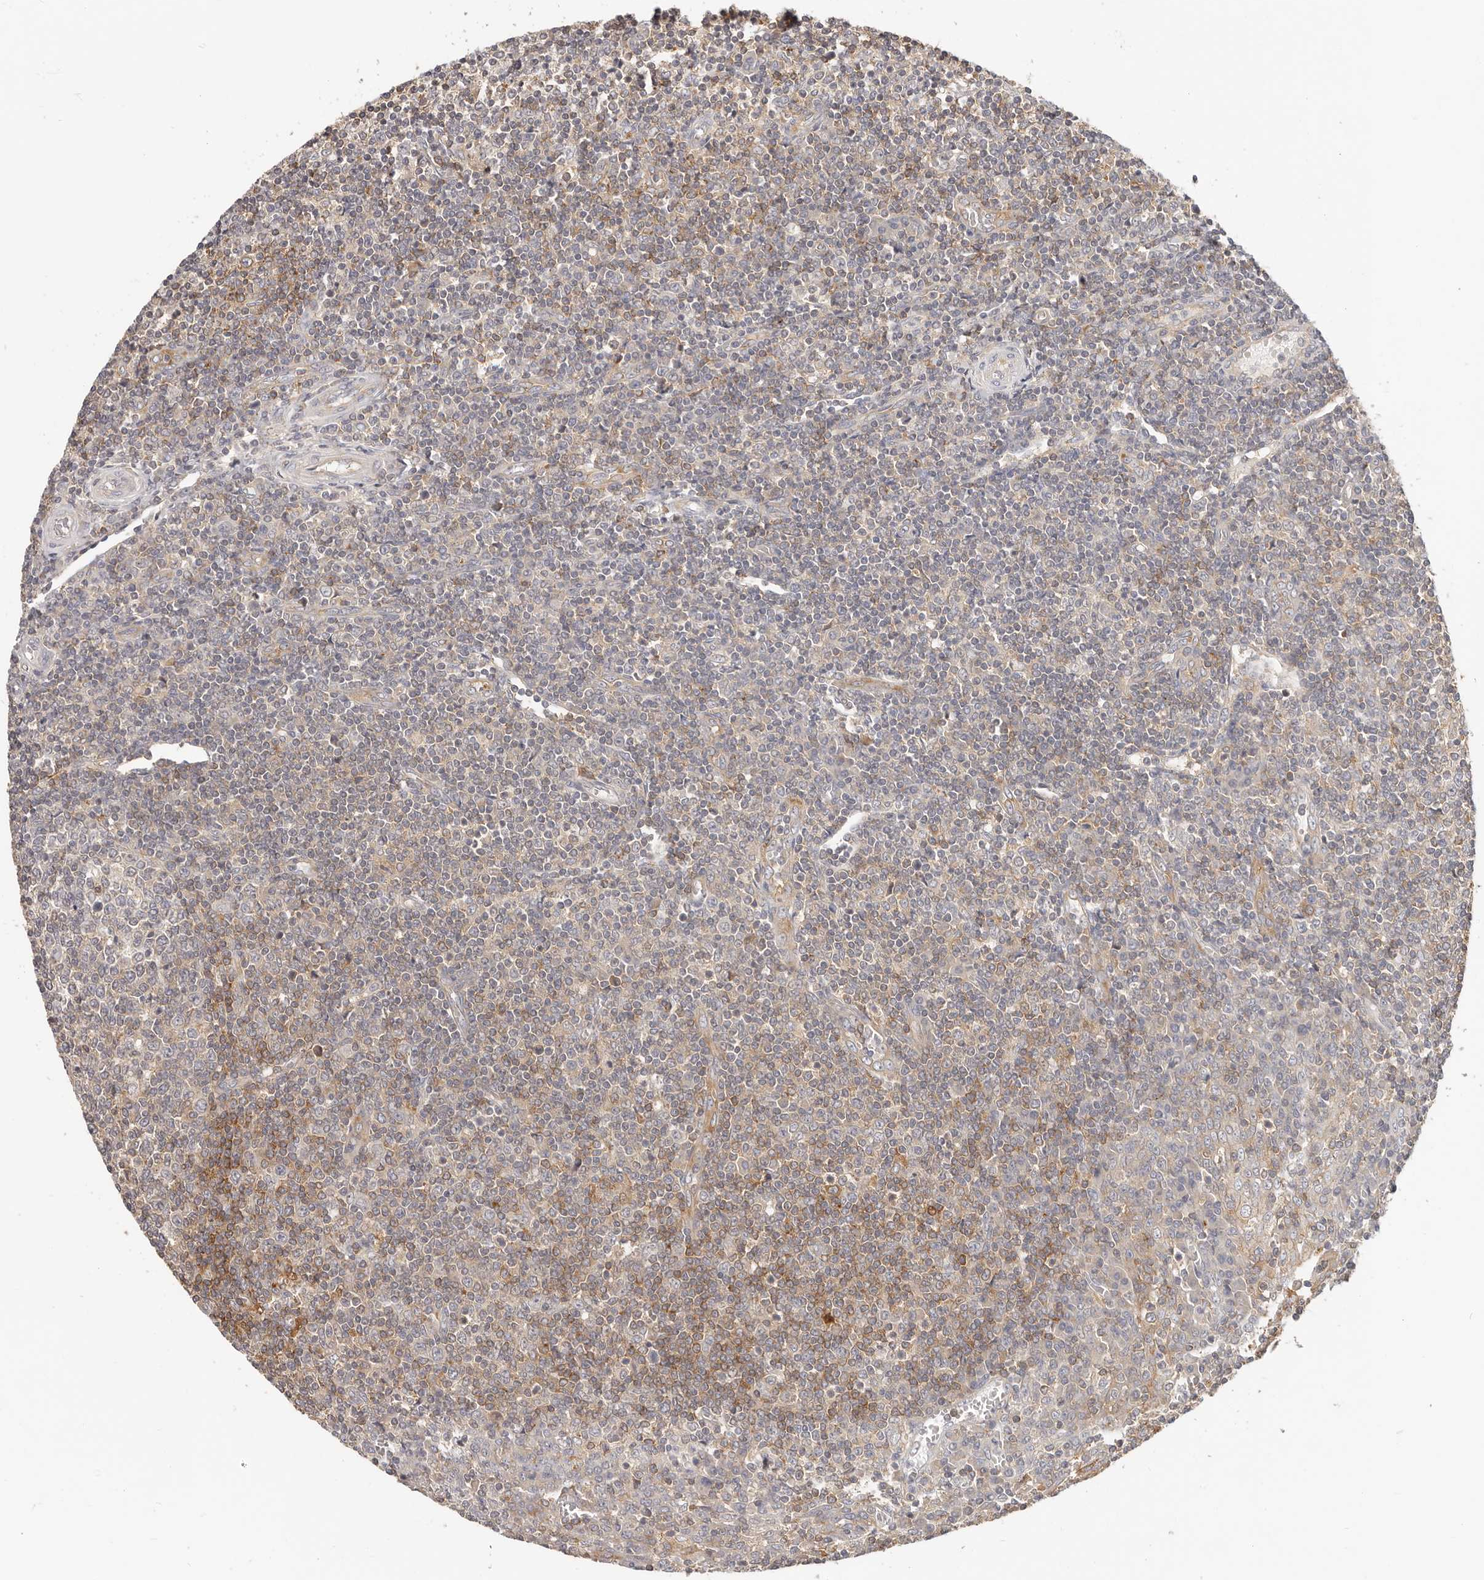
{"staining": {"intensity": "weak", "quantity": ">75%", "location": "cytoplasmic/membranous"}, "tissue": "tonsil", "cell_type": "Germinal center cells", "image_type": "normal", "snomed": [{"axis": "morphology", "description": "Normal tissue, NOS"}, {"axis": "topography", "description": "Tonsil"}], "caption": "Protein analysis of normal tonsil displays weak cytoplasmic/membranous staining in approximately >75% of germinal center cells.", "gene": "DTNBP1", "patient": {"sex": "female", "age": 19}}